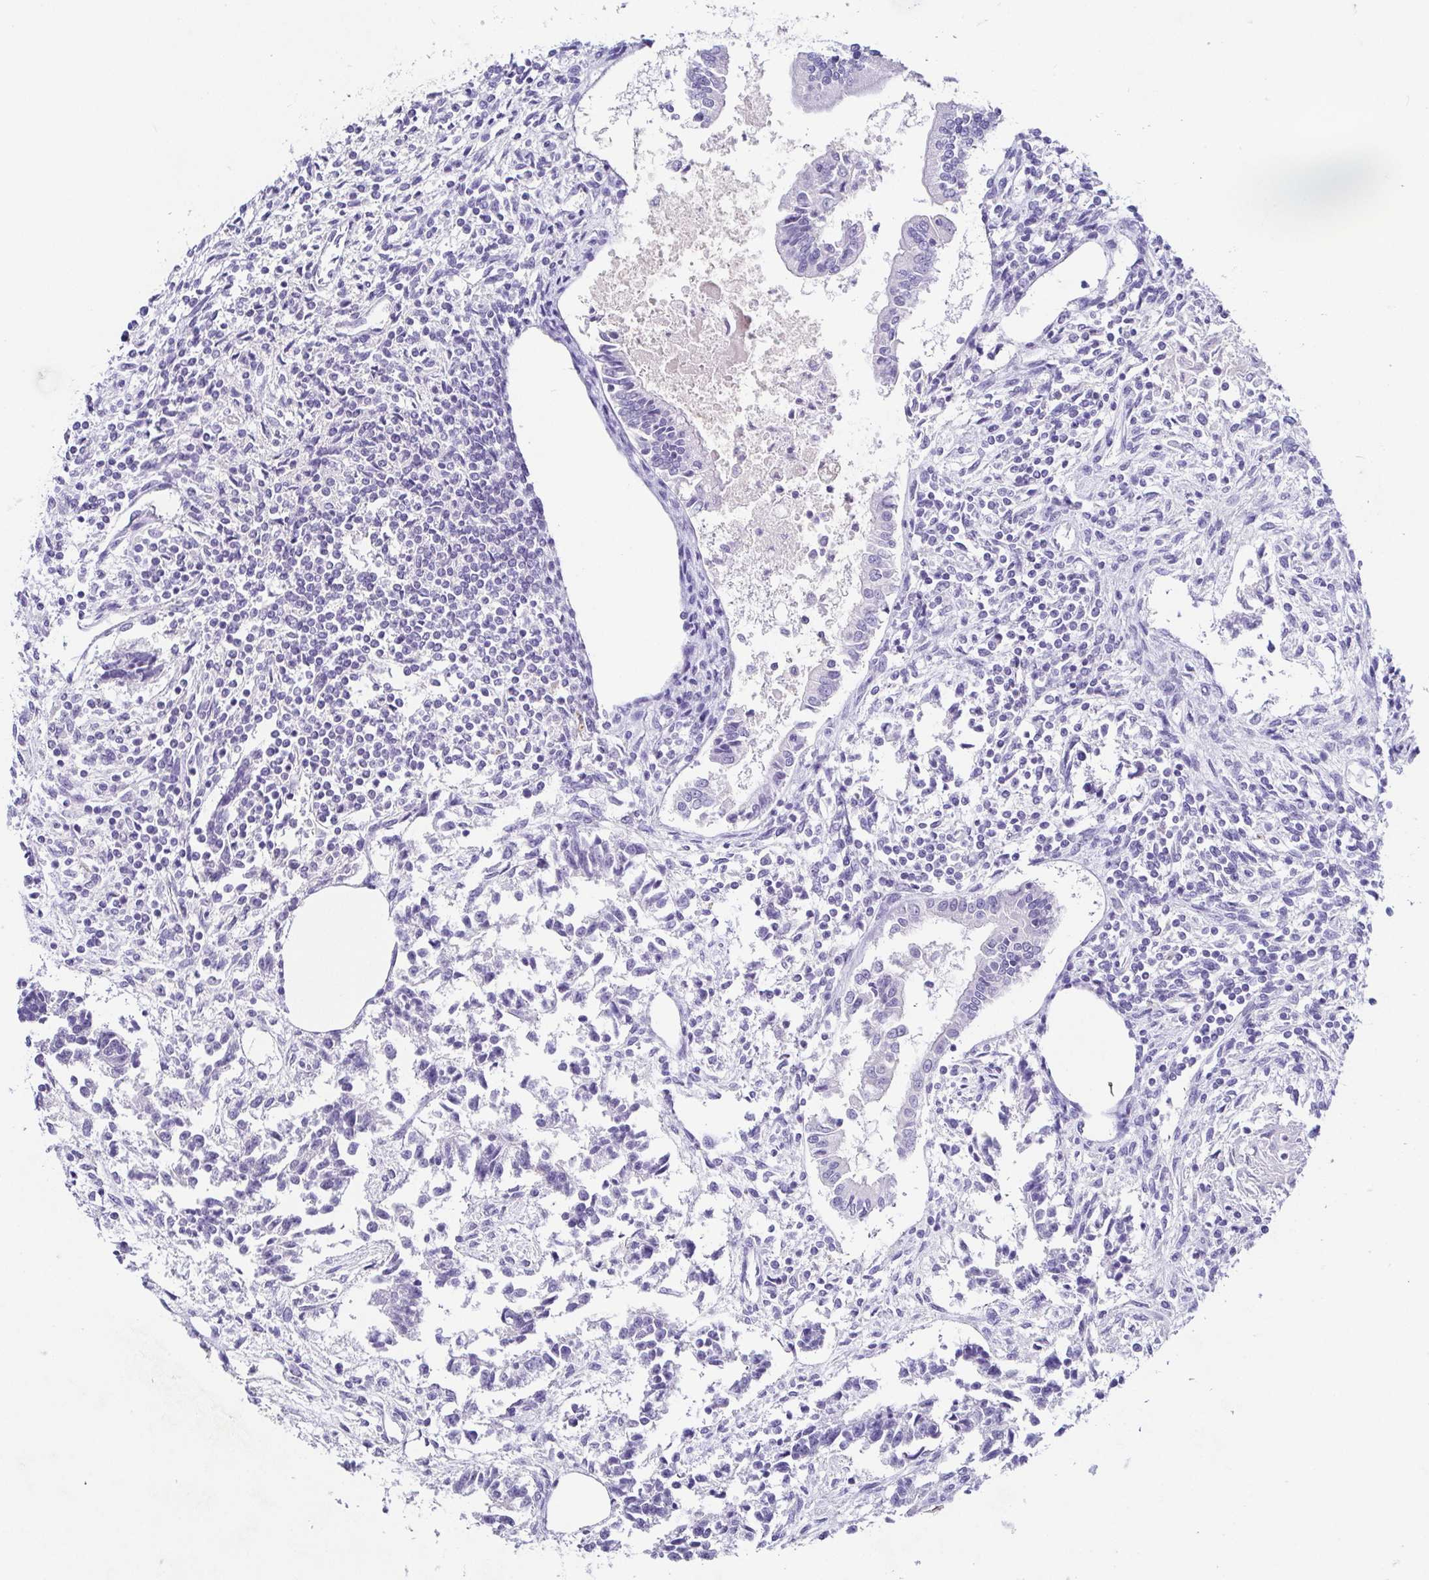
{"staining": {"intensity": "negative", "quantity": "none", "location": "none"}, "tissue": "testis cancer", "cell_type": "Tumor cells", "image_type": "cancer", "snomed": [{"axis": "morphology", "description": "Carcinoma, Embryonal, NOS"}, {"axis": "topography", "description": "Testis"}], "caption": "A high-resolution micrograph shows immunohistochemistry staining of testis embryonal carcinoma, which shows no significant positivity in tumor cells. The staining is performed using DAB brown chromogen with nuclei counter-stained in using hematoxylin.", "gene": "TP73", "patient": {"sex": "male", "age": 37}}